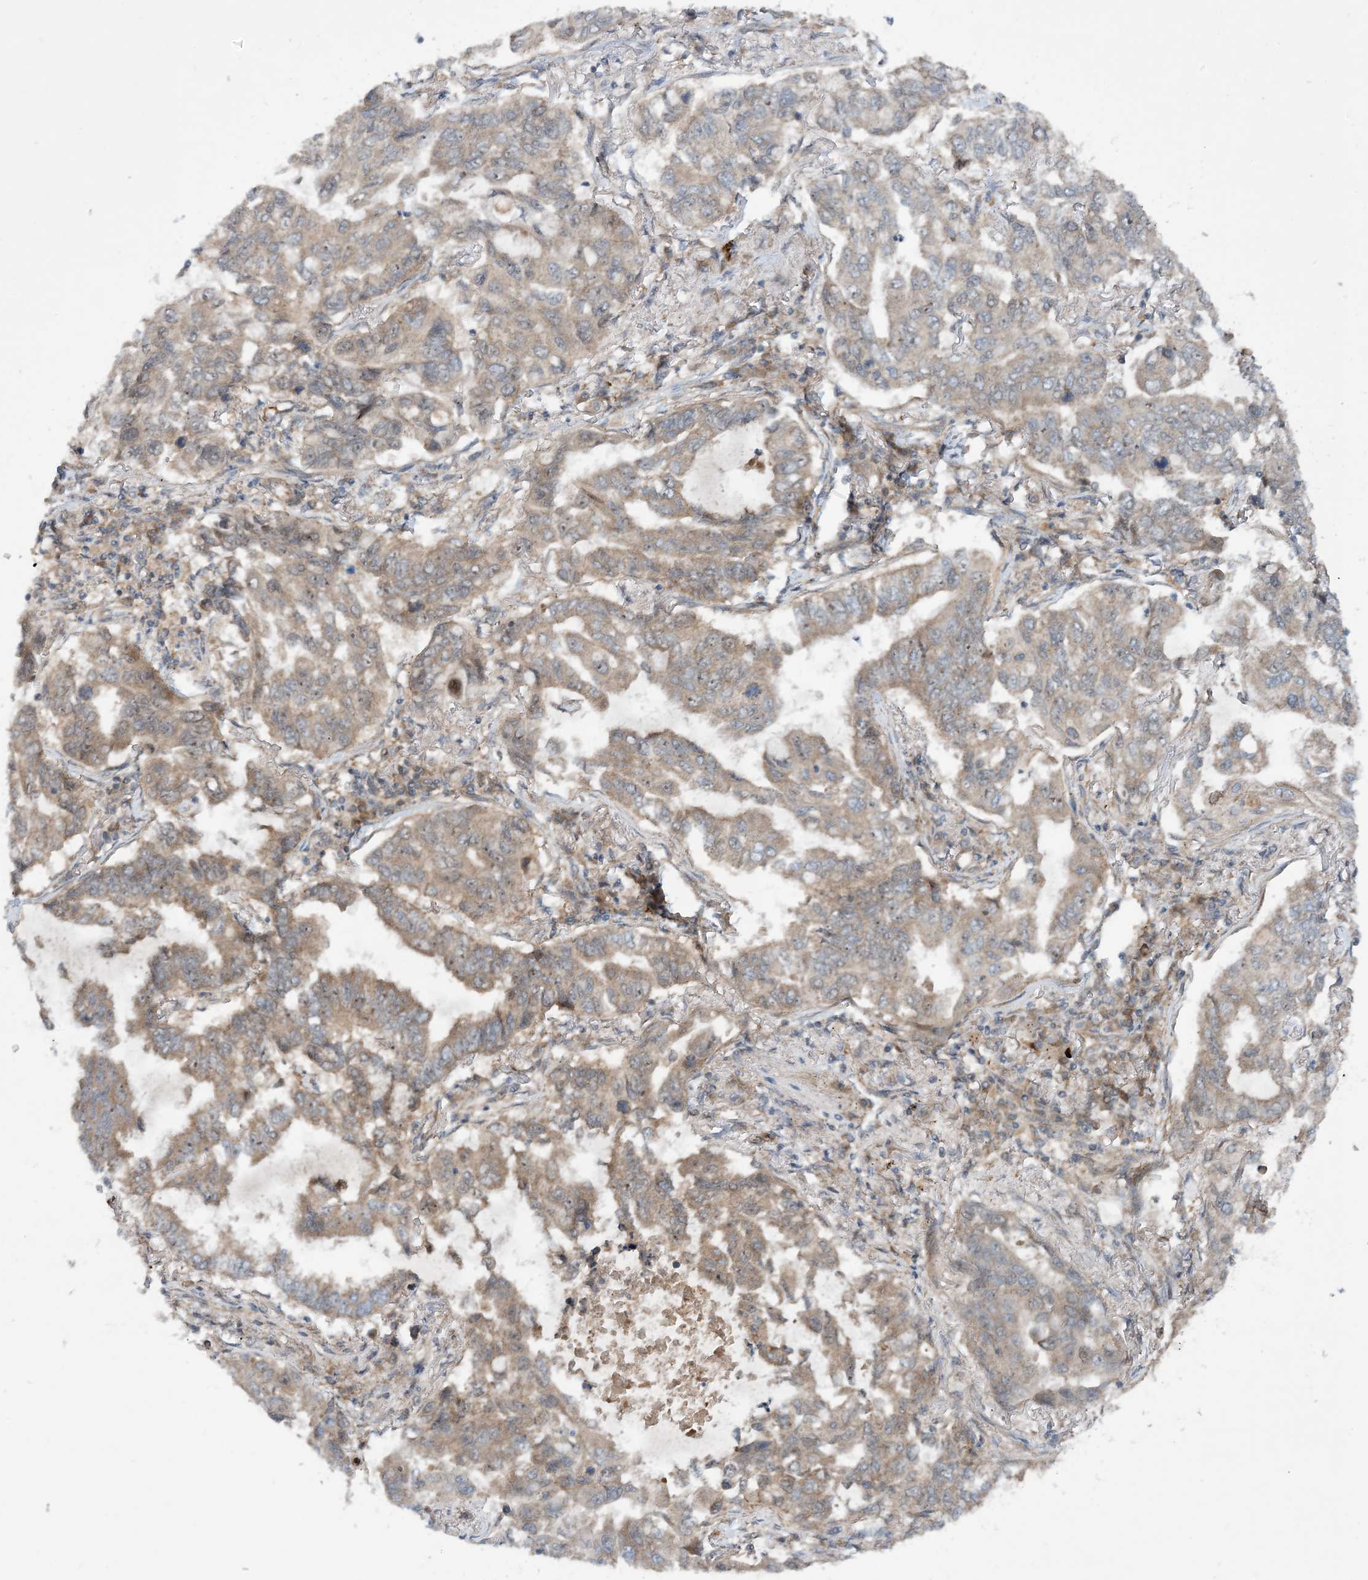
{"staining": {"intensity": "weak", "quantity": "25%-75%", "location": "cytoplasmic/membranous"}, "tissue": "lung cancer", "cell_type": "Tumor cells", "image_type": "cancer", "snomed": [{"axis": "morphology", "description": "Adenocarcinoma, NOS"}, {"axis": "topography", "description": "Lung"}], "caption": "The micrograph reveals immunohistochemical staining of lung adenocarcinoma. There is weak cytoplasmic/membranous expression is seen in about 25%-75% of tumor cells. Using DAB (brown) and hematoxylin (blue) stains, captured at high magnification using brightfield microscopy.", "gene": "HEMK1", "patient": {"sex": "male", "age": 64}}